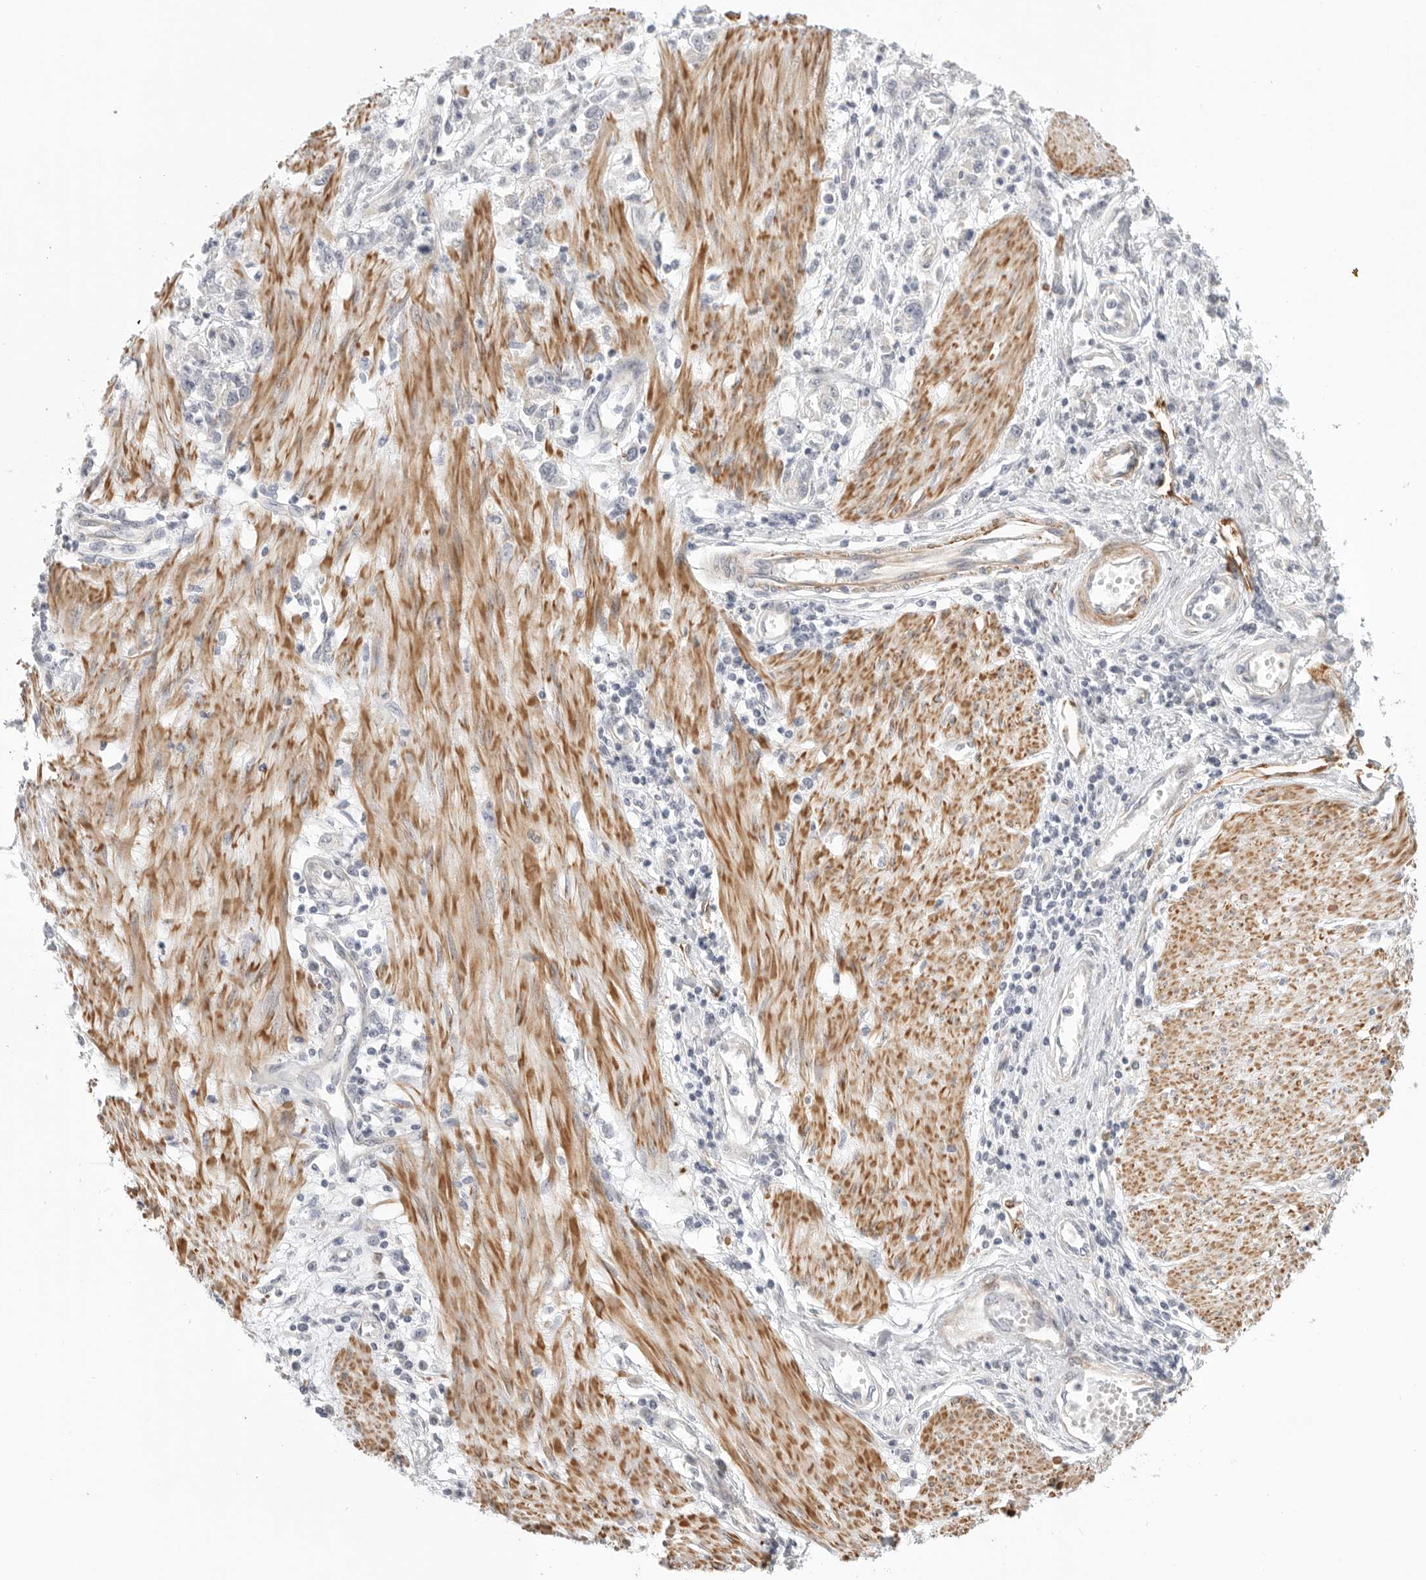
{"staining": {"intensity": "negative", "quantity": "none", "location": "none"}, "tissue": "stomach cancer", "cell_type": "Tumor cells", "image_type": "cancer", "snomed": [{"axis": "morphology", "description": "Adenocarcinoma, NOS"}, {"axis": "topography", "description": "Stomach"}], "caption": "High magnification brightfield microscopy of stomach cancer stained with DAB (brown) and counterstained with hematoxylin (blue): tumor cells show no significant positivity.", "gene": "STAB2", "patient": {"sex": "female", "age": 76}}